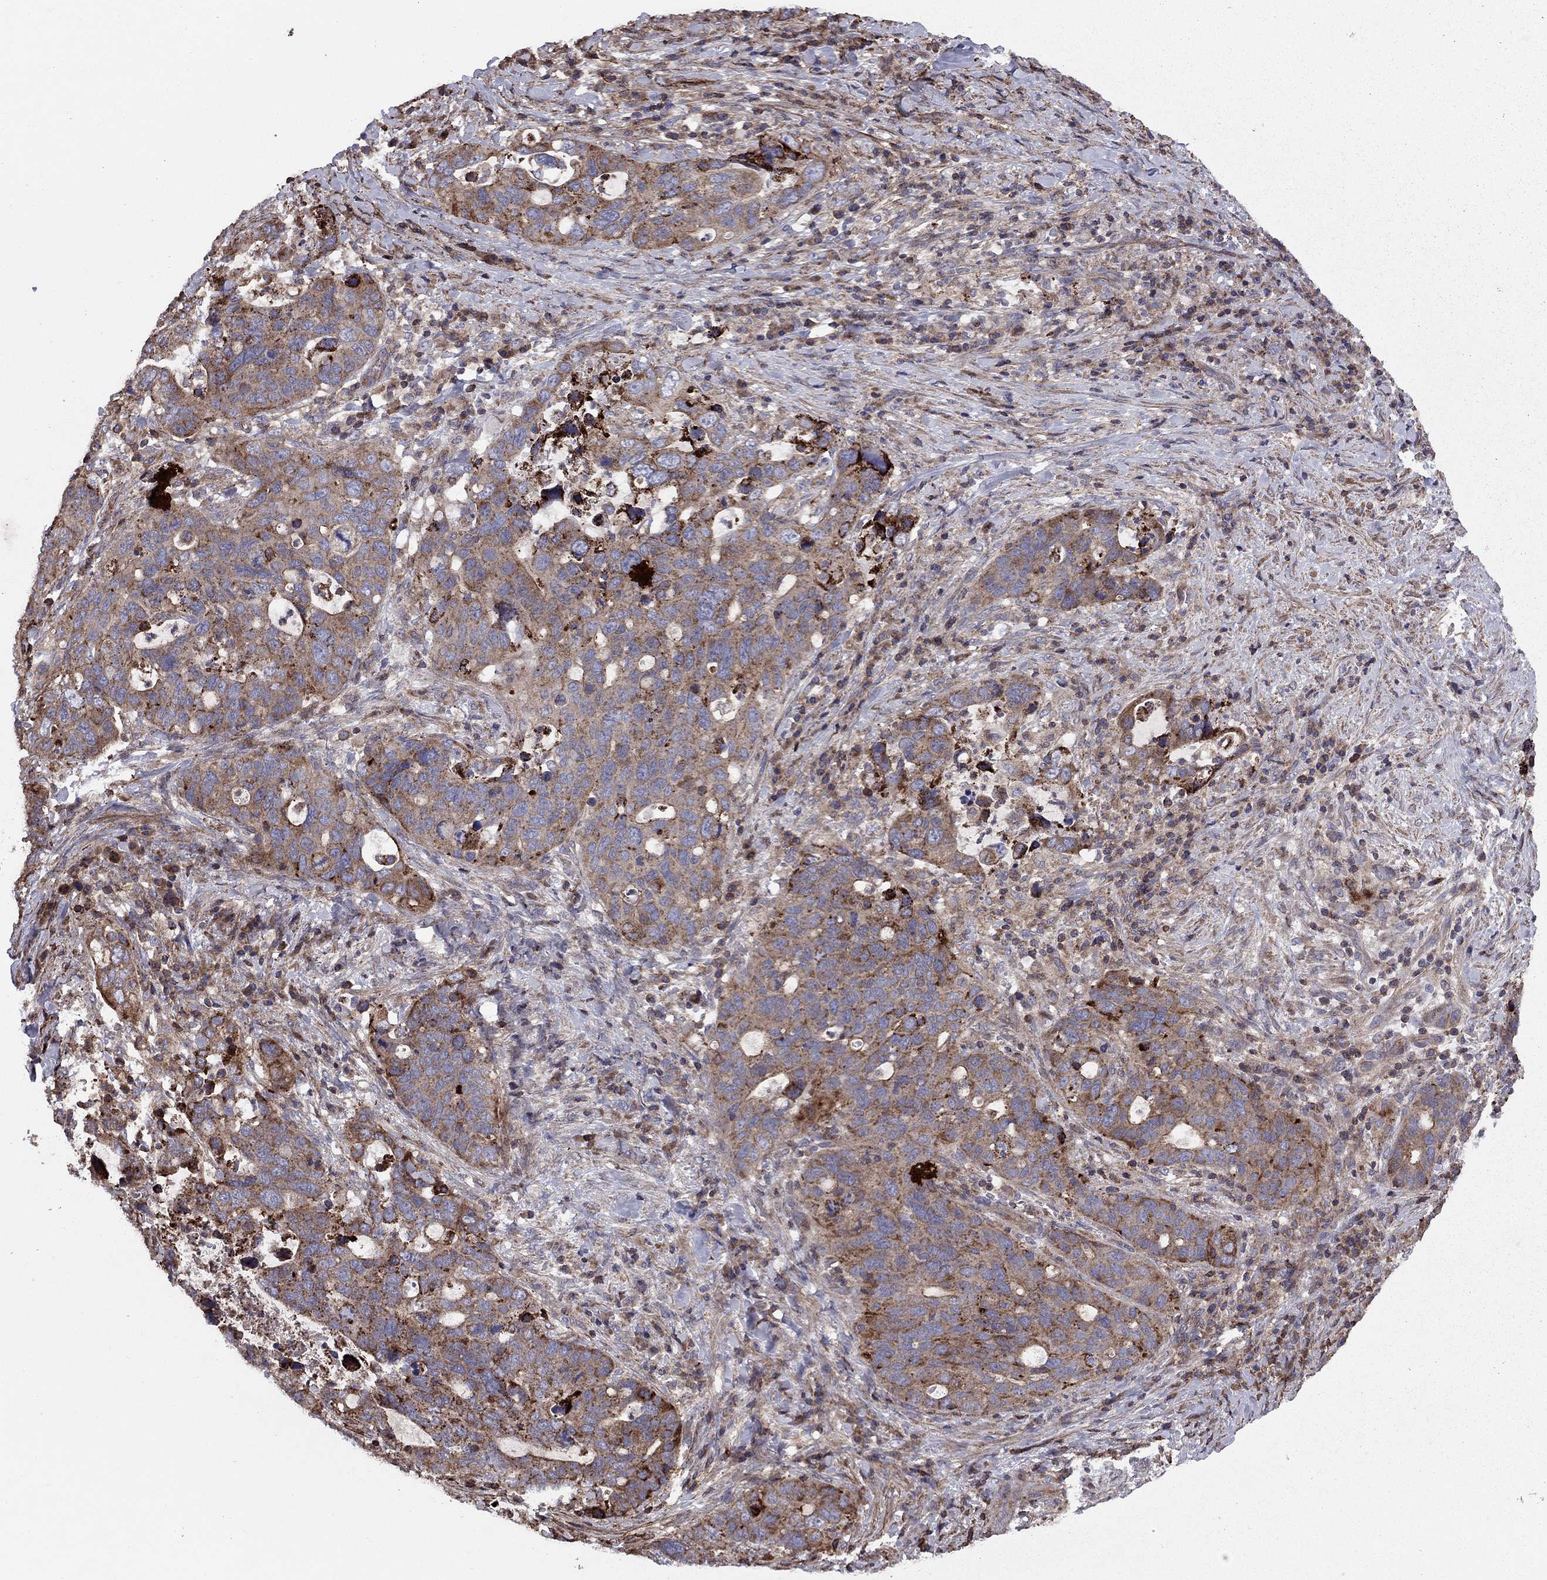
{"staining": {"intensity": "moderate", "quantity": ">75%", "location": "cytoplasmic/membranous"}, "tissue": "stomach cancer", "cell_type": "Tumor cells", "image_type": "cancer", "snomed": [{"axis": "morphology", "description": "Adenocarcinoma, NOS"}, {"axis": "topography", "description": "Stomach"}], "caption": "A photomicrograph showing moderate cytoplasmic/membranous positivity in approximately >75% of tumor cells in stomach cancer, as visualized by brown immunohistochemical staining.", "gene": "ALG6", "patient": {"sex": "male", "age": 54}}